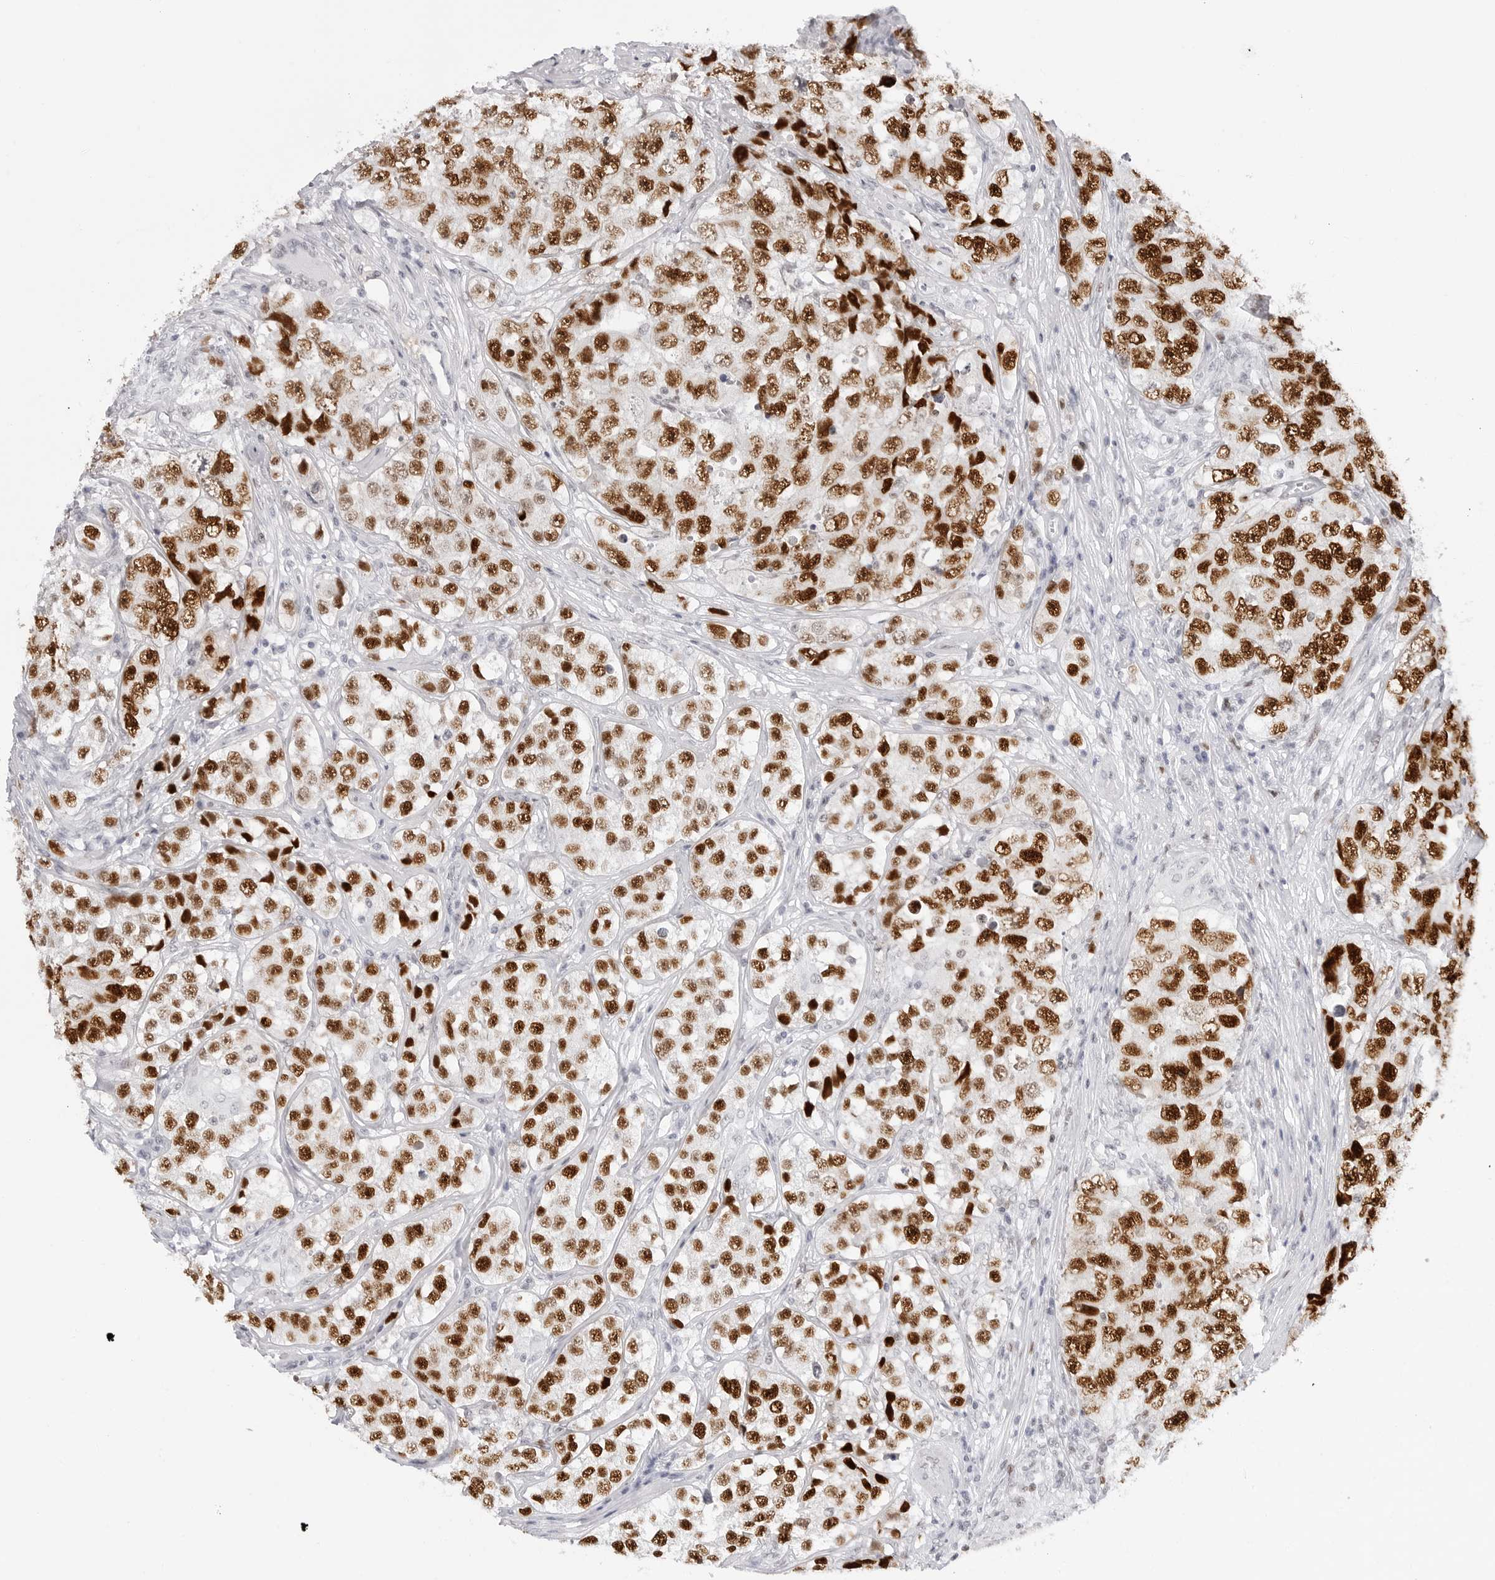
{"staining": {"intensity": "strong", "quantity": ">75%", "location": "nuclear"}, "tissue": "testis cancer", "cell_type": "Tumor cells", "image_type": "cancer", "snomed": [{"axis": "morphology", "description": "Seminoma, NOS"}, {"axis": "morphology", "description": "Carcinoma, Embryonal, NOS"}, {"axis": "topography", "description": "Testis"}], "caption": "Testis cancer (embryonal carcinoma) stained with DAB immunohistochemistry demonstrates high levels of strong nuclear positivity in approximately >75% of tumor cells.", "gene": "NASP", "patient": {"sex": "male", "age": 43}}